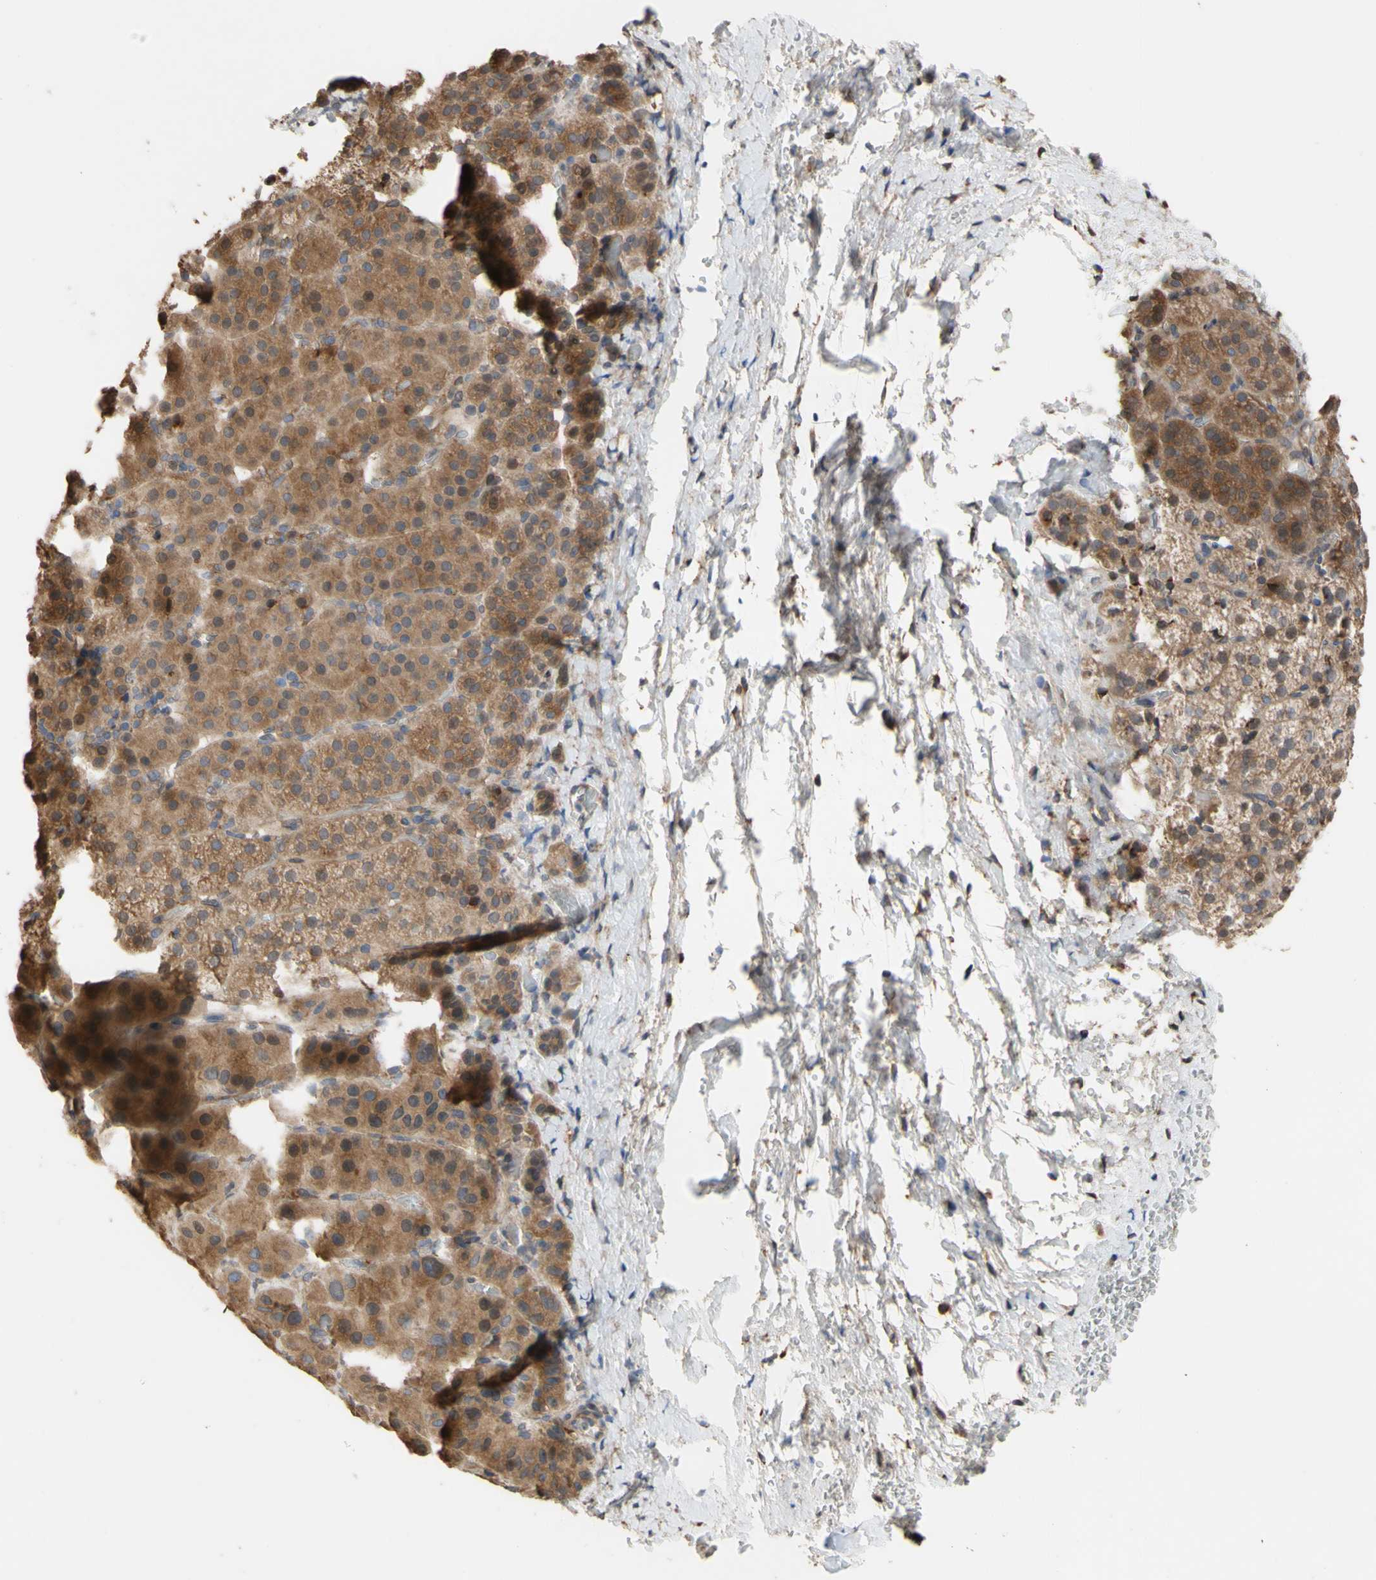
{"staining": {"intensity": "moderate", "quantity": ">75%", "location": "cytoplasmic/membranous"}, "tissue": "adrenal gland", "cell_type": "Glandular cells", "image_type": "normal", "snomed": [{"axis": "morphology", "description": "Normal tissue, NOS"}, {"axis": "topography", "description": "Adrenal gland"}], "caption": "Glandular cells demonstrate medium levels of moderate cytoplasmic/membranous staining in about >75% of cells in normal human adrenal gland. (Stains: DAB (3,3'-diaminobenzidine) in brown, nuclei in blue, Microscopy: brightfield microscopy at high magnification).", "gene": "NECTIN3", "patient": {"sex": "female", "age": 57}}